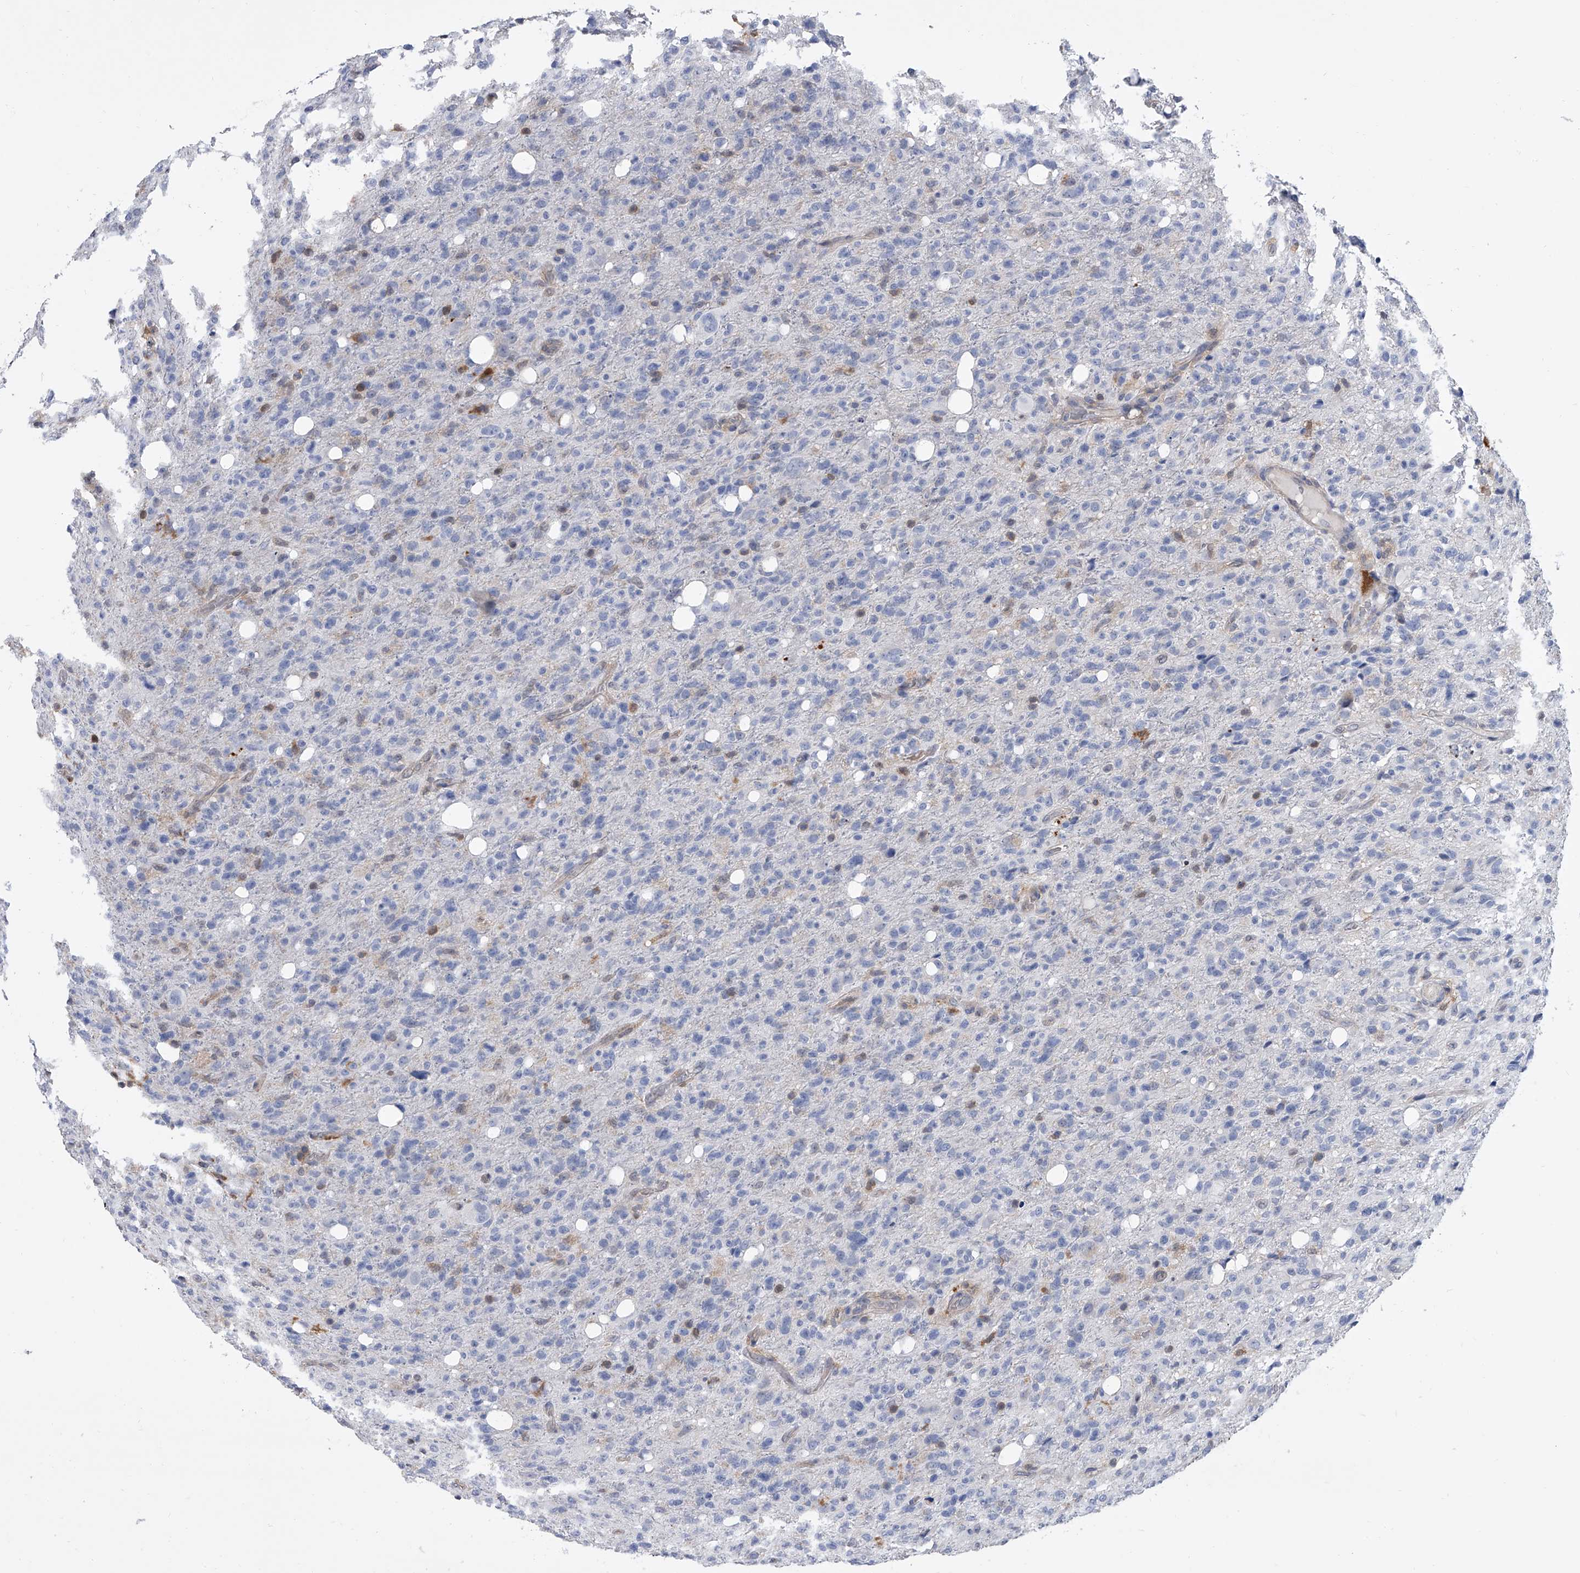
{"staining": {"intensity": "negative", "quantity": "none", "location": "none"}, "tissue": "glioma", "cell_type": "Tumor cells", "image_type": "cancer", "snomed": [{"axis": "morphology", "description": "Glioma, malignant, High grade"}, {"axis": "topography", "description": "Brain"}], "caption": "IHC of malignant high-grade glioma displays no staining in tumor cells.", "gene": "SERPINB9", "patient": {"sex": "female", "age": 57}}